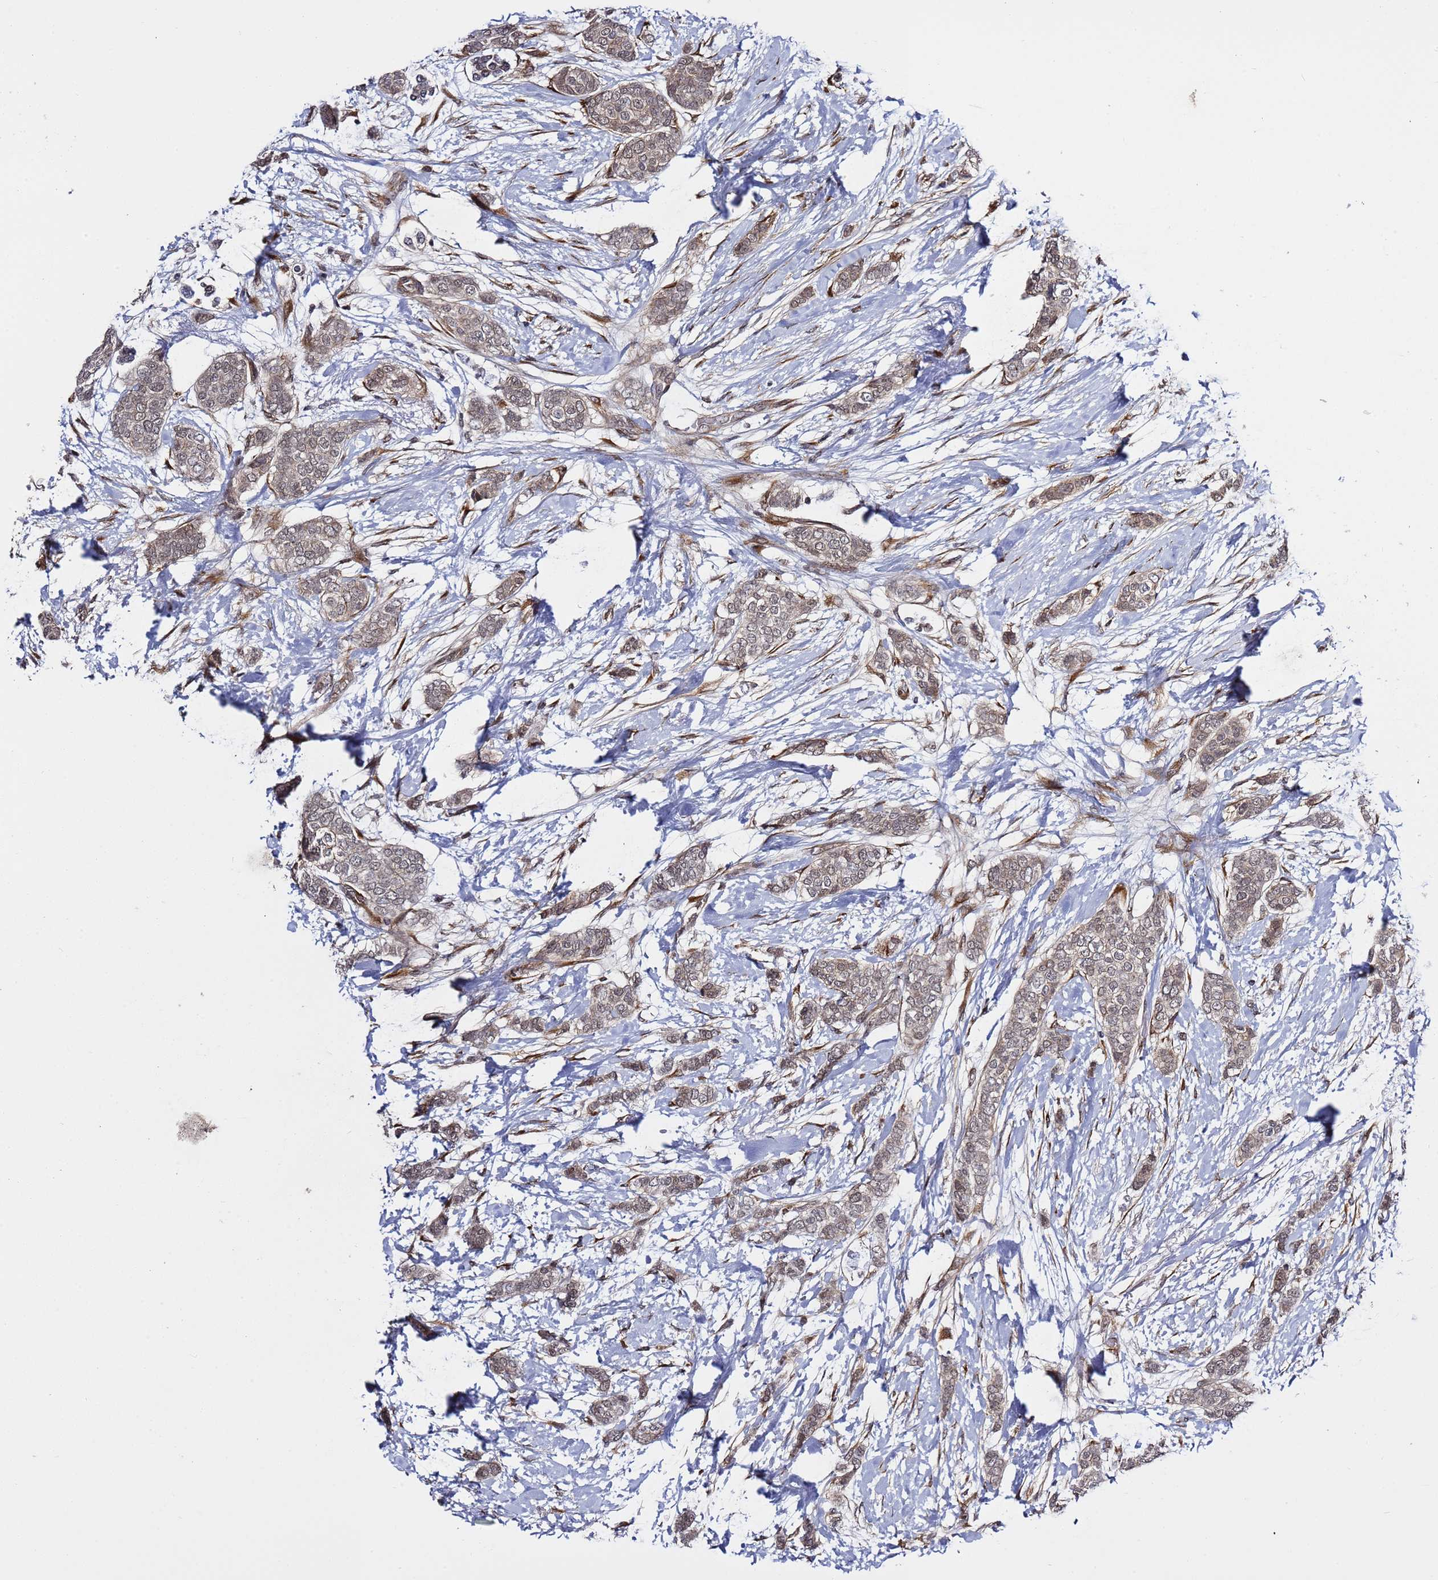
{"staining": {"intensity": "weak", "quantity": ">75%", "location": "cytoplasmic/membranous"}, "tissue": "breast cancer", "cell_type": "Tumor cells", "image_type": "cancer", "snomed": [{"axis": "morphology", "description": "Duct carcinoma"}, {"axis": "topography", "description": "Breast"}], "caption": "Immunohistochemical staining of breast invasive ductal carcinoma demonstrates low levels of weak cytoplasmic/membranous positivity in approximately >75% of tumor cells.", "gene": "POLR2D", "patient": {"sex": "female", "age": 72}}